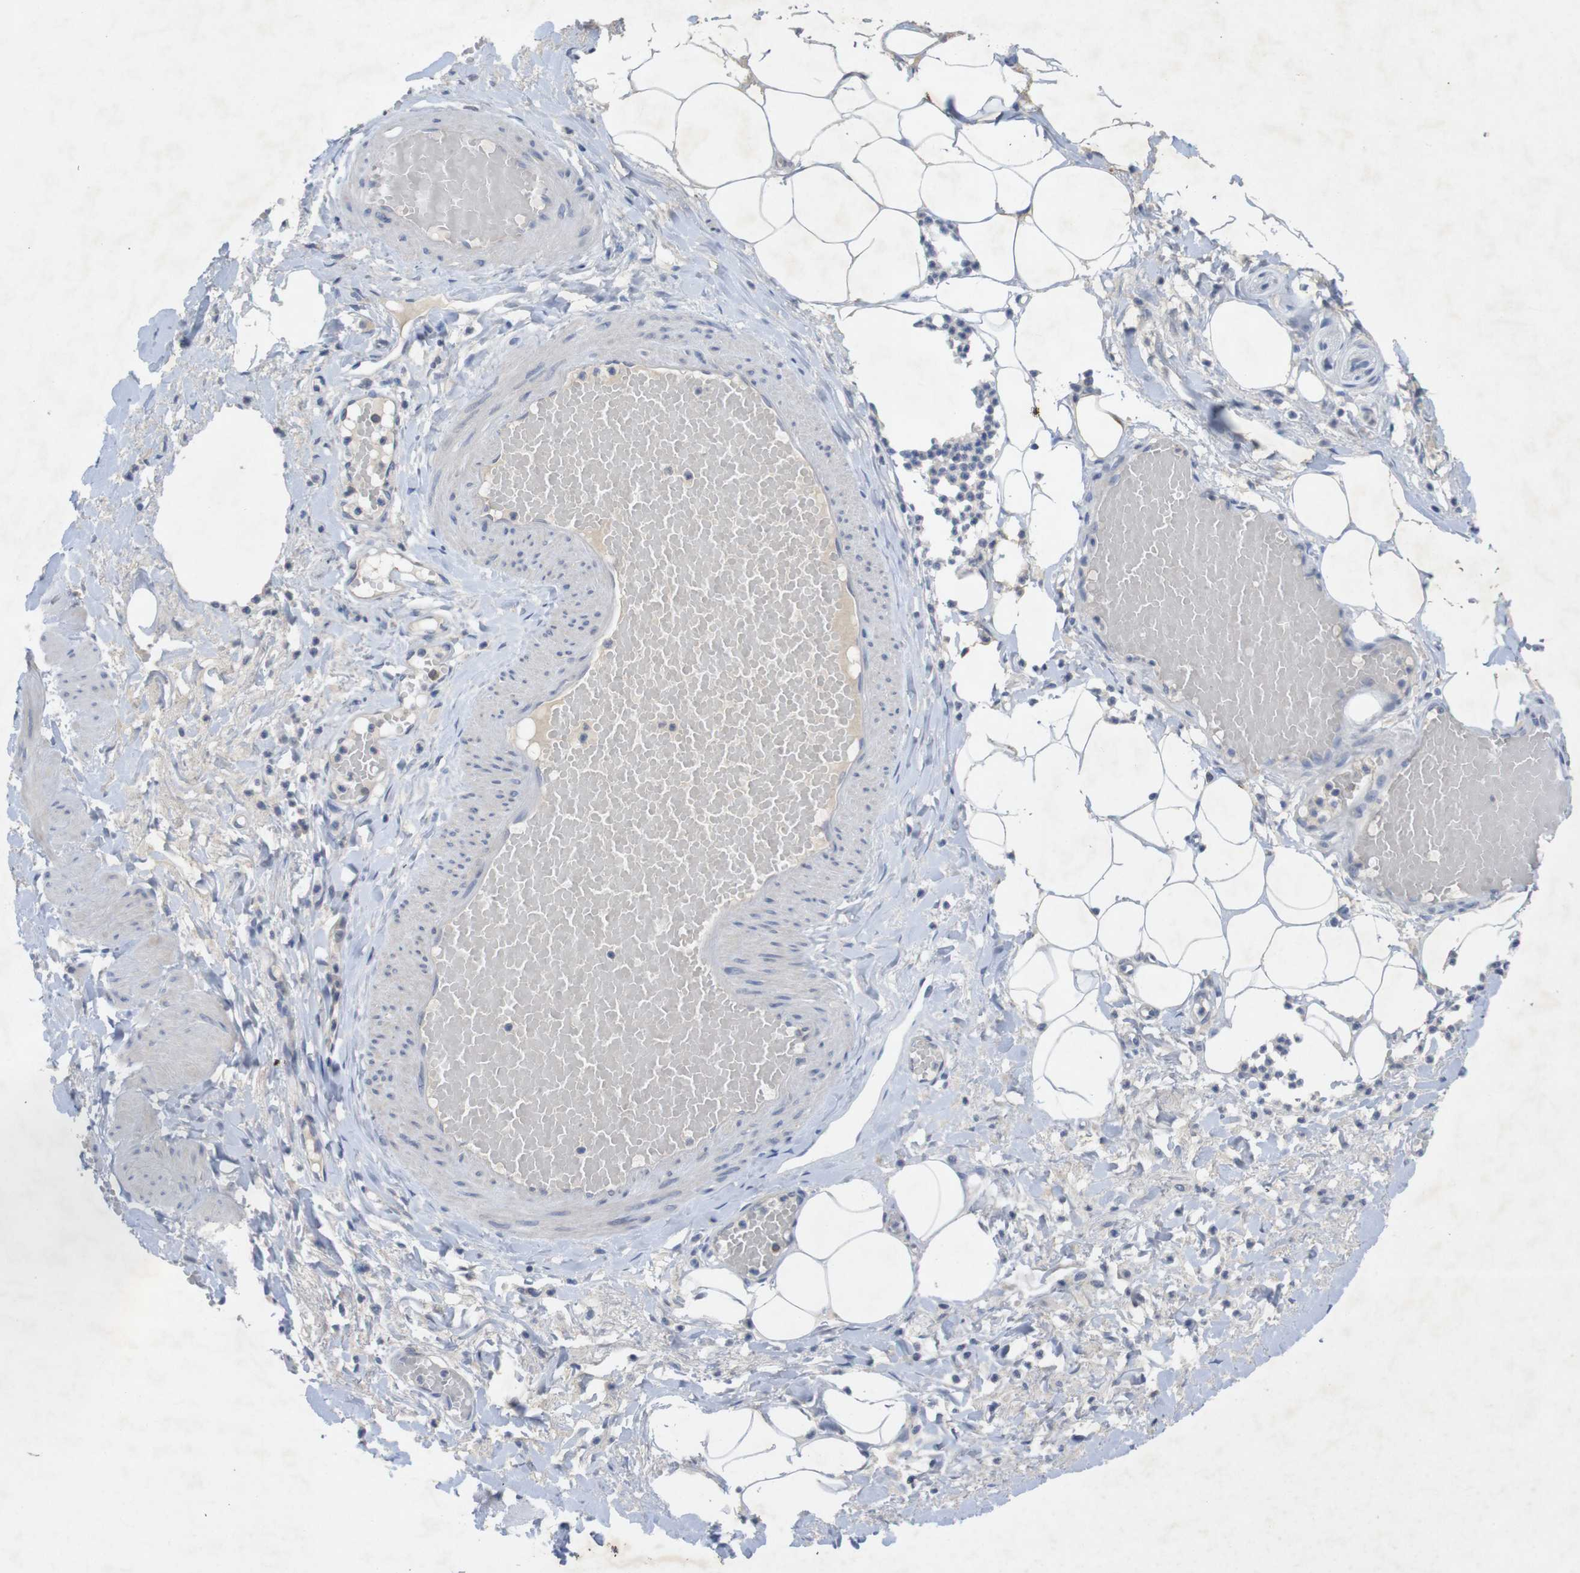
{"staining": {"intensity": "negative", "quantity": "none", "location": "none"}, "tissue": "adipose tissue", "cell_type": "Adipocytes", "image_type": "normal", "snomed": [{"axis": "morphology", "description": "Normal tissue, NOS"}, {"axis": "topography", "description": "Soft tissue"}, {"axis": "topography", "description": "Vascular tissue"}], "caption": "This is a image of IHC staining of normal adipose tissue, which shows no expression in adipocytes.", "gene": "BCAR3", "patient": {"sex": "female", "age": 35}}